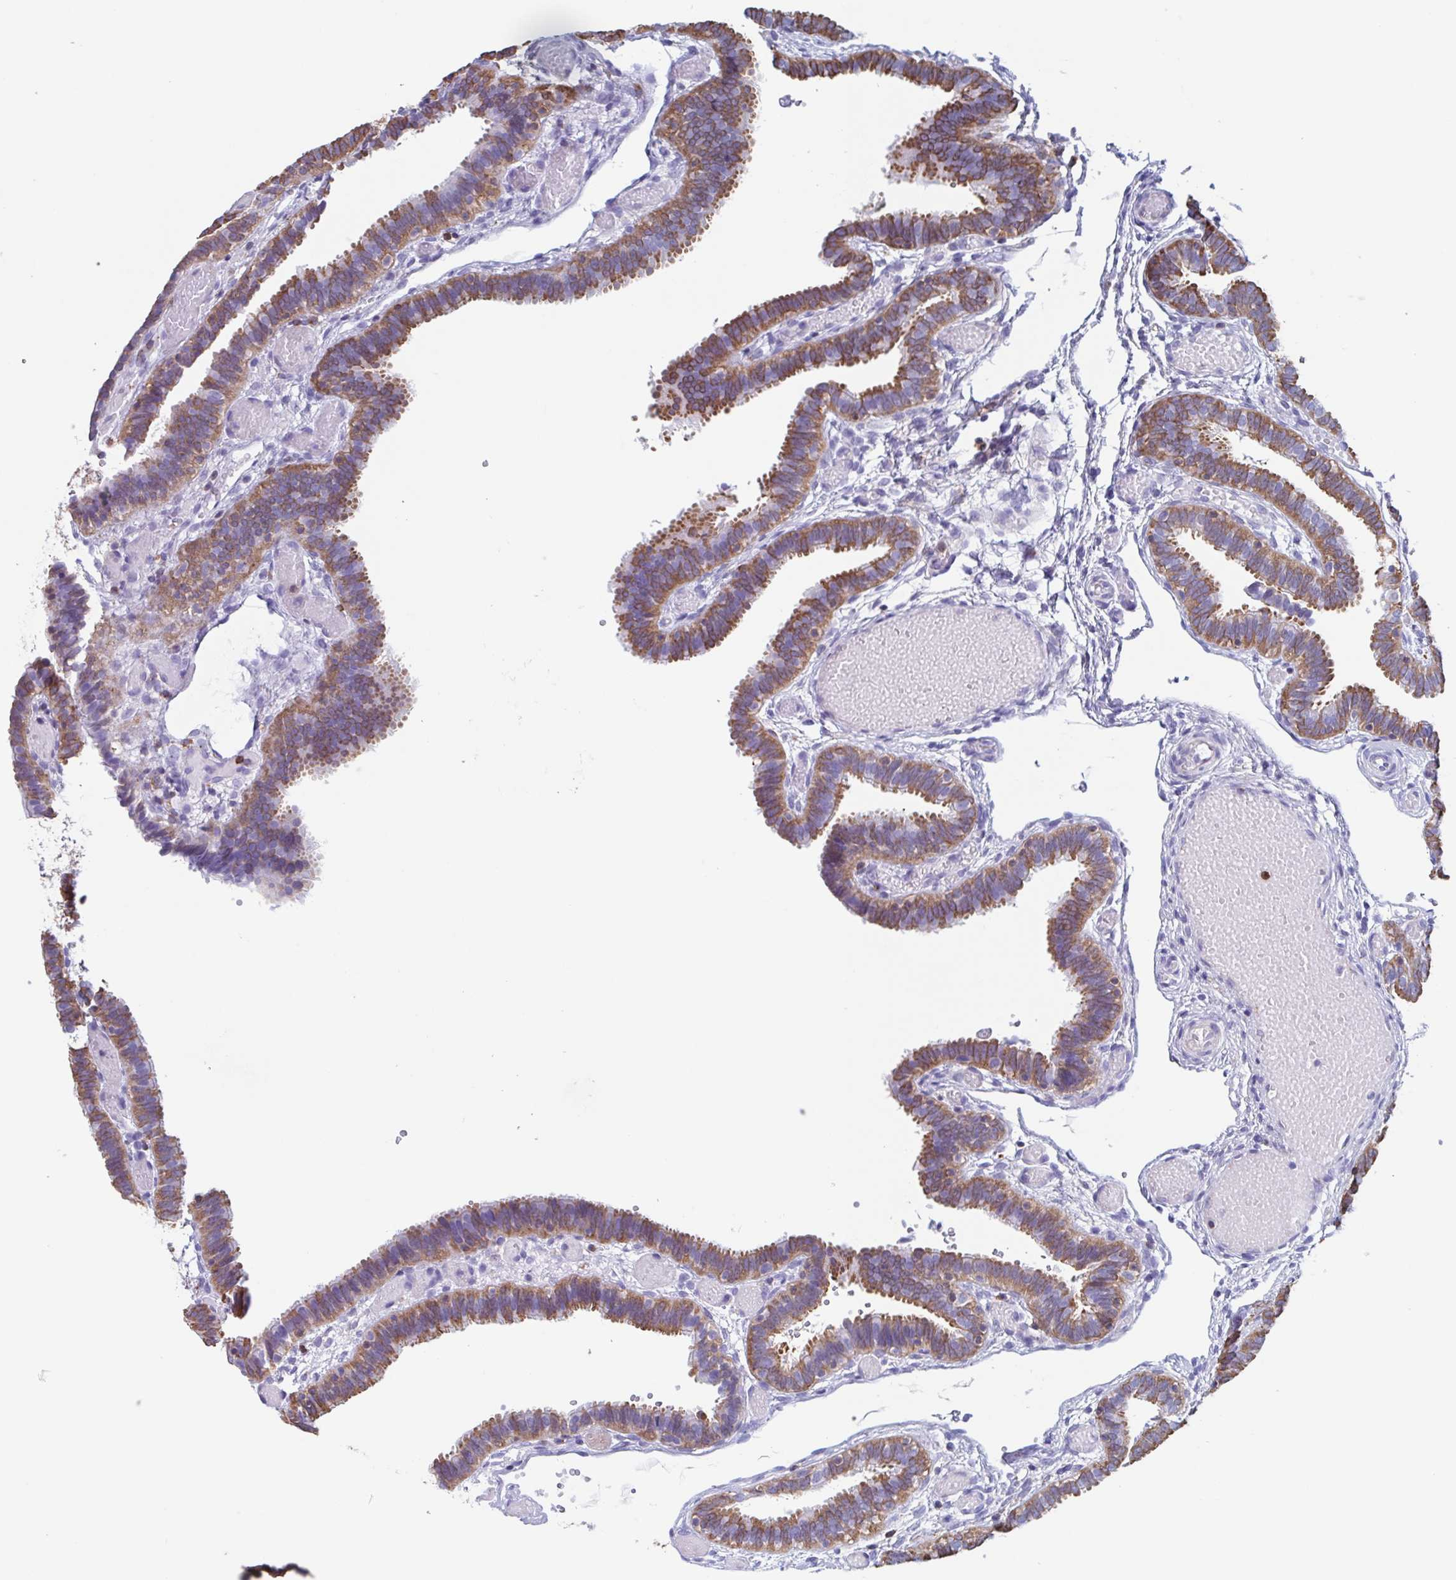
{"staining": {"intensity": "strong", "quantity": ">75%", "location": "cytoplasmic/membranous"}, "tissue": "fallopian tube", "cell_type": "Glandular cells", "image_type": "normal", "snomed": [{"axis": "morphology", "description": "Normal tissue, NOS"}, {"axis": "topography", "description": "Fallopian tube"}], "caption": "Strong cytoplasmic/membranous expression for a protein is identified in about >75% of glandular cells of benign fallopian tube using immunohistochemistry (IHC).", "gene": "TPD52", "patient": {"sex": "female", "age": 37}}